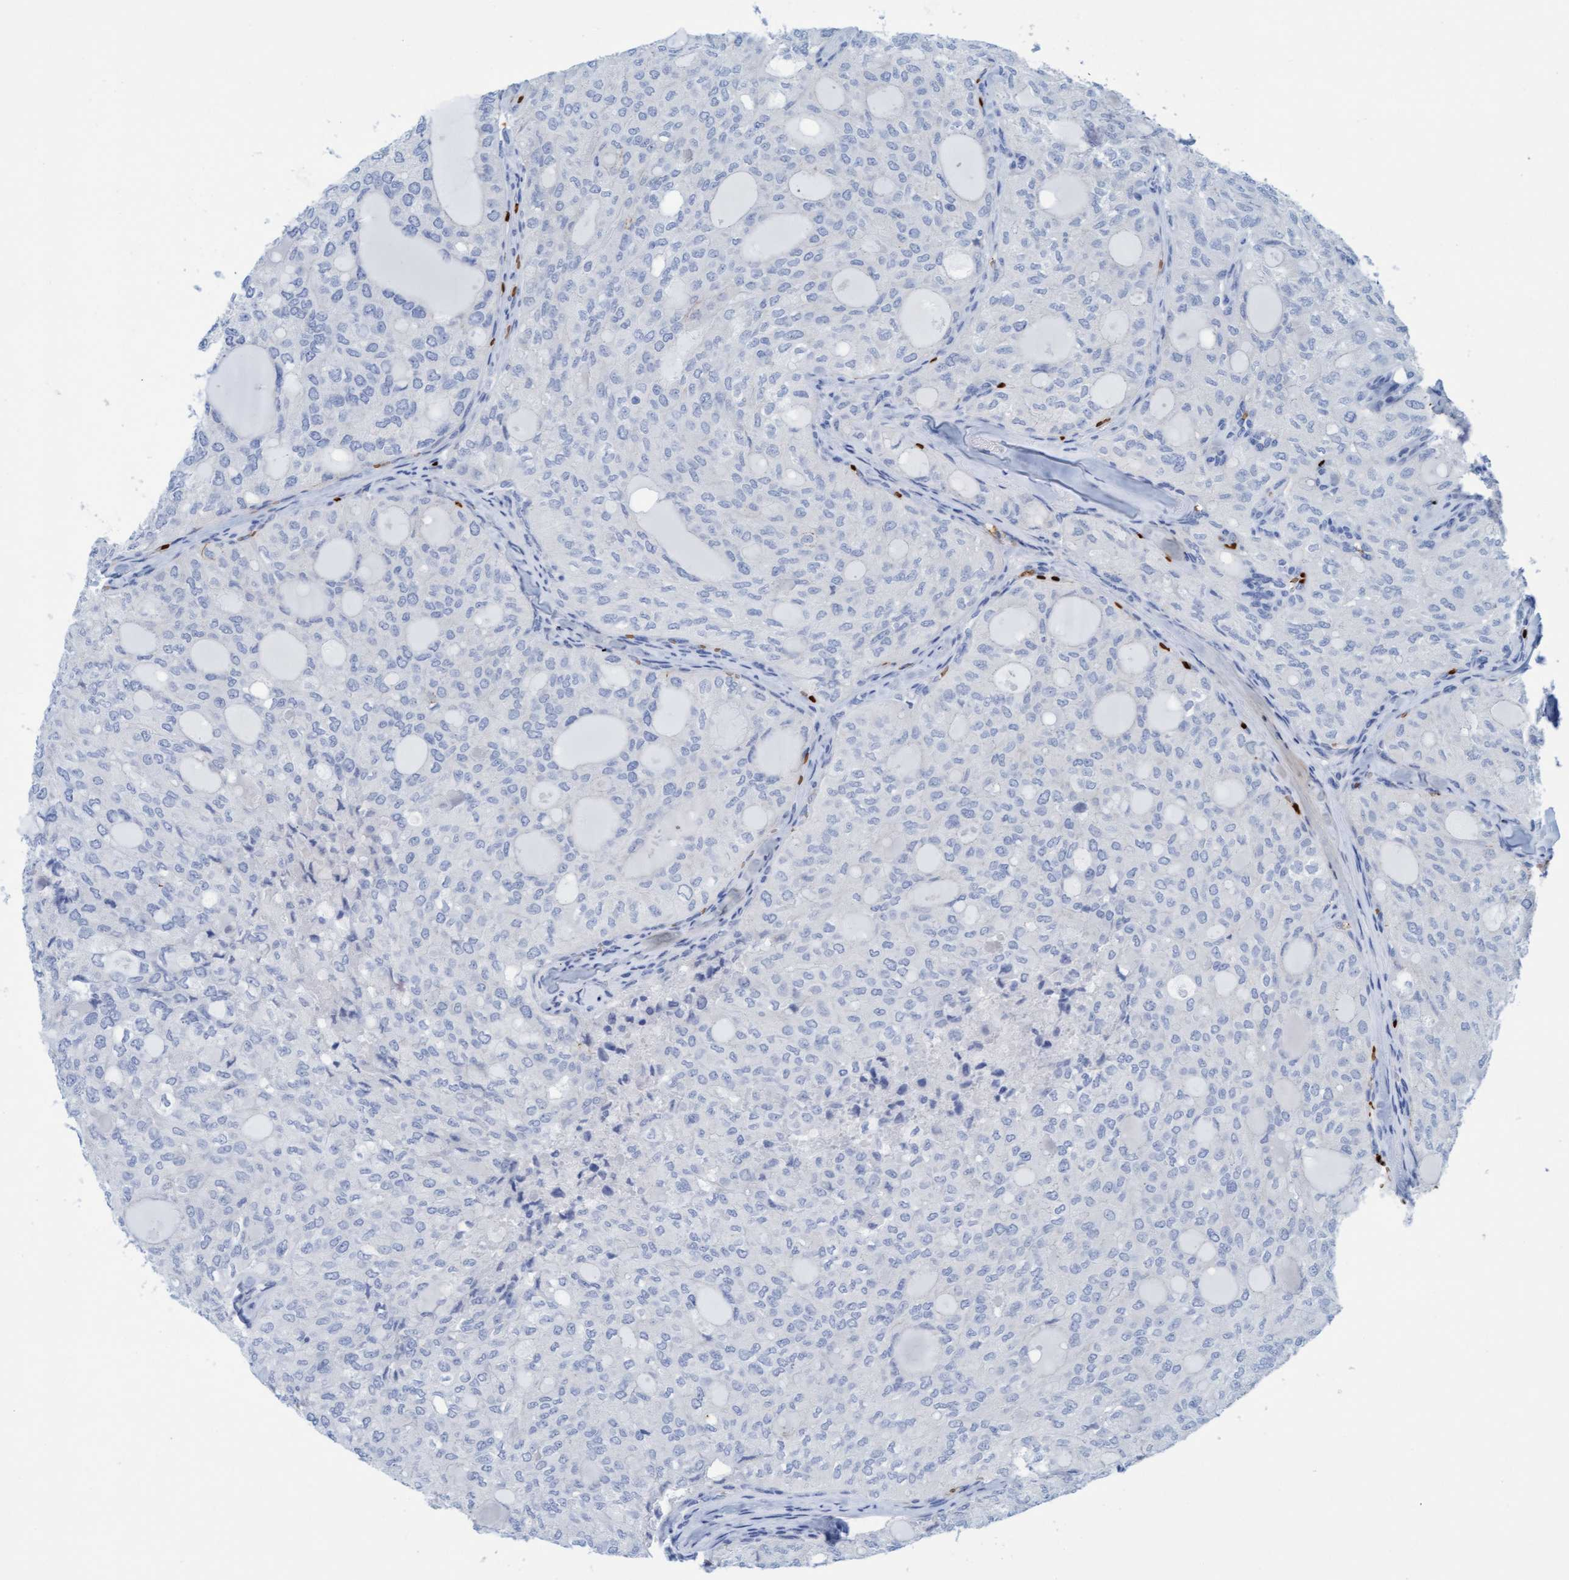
{"staining": {"intensity": "negative", "quantity": "none", "location": "none"}, "tissue": "thyroid cancer", "cell_type": "Tumor cells", "image_type": "cancer", "snomed": [{"axis": "morphology", "description": "Follicular adenoma carcinoma, NOS"}, {"axis": "topography", "description": "Thyroid gland"}], "caption": "Tumor cells are negative for protein expression in human thyroid cancer.", "gene": "P2RX5", "patient": {"sex": "male", "age": 75}}